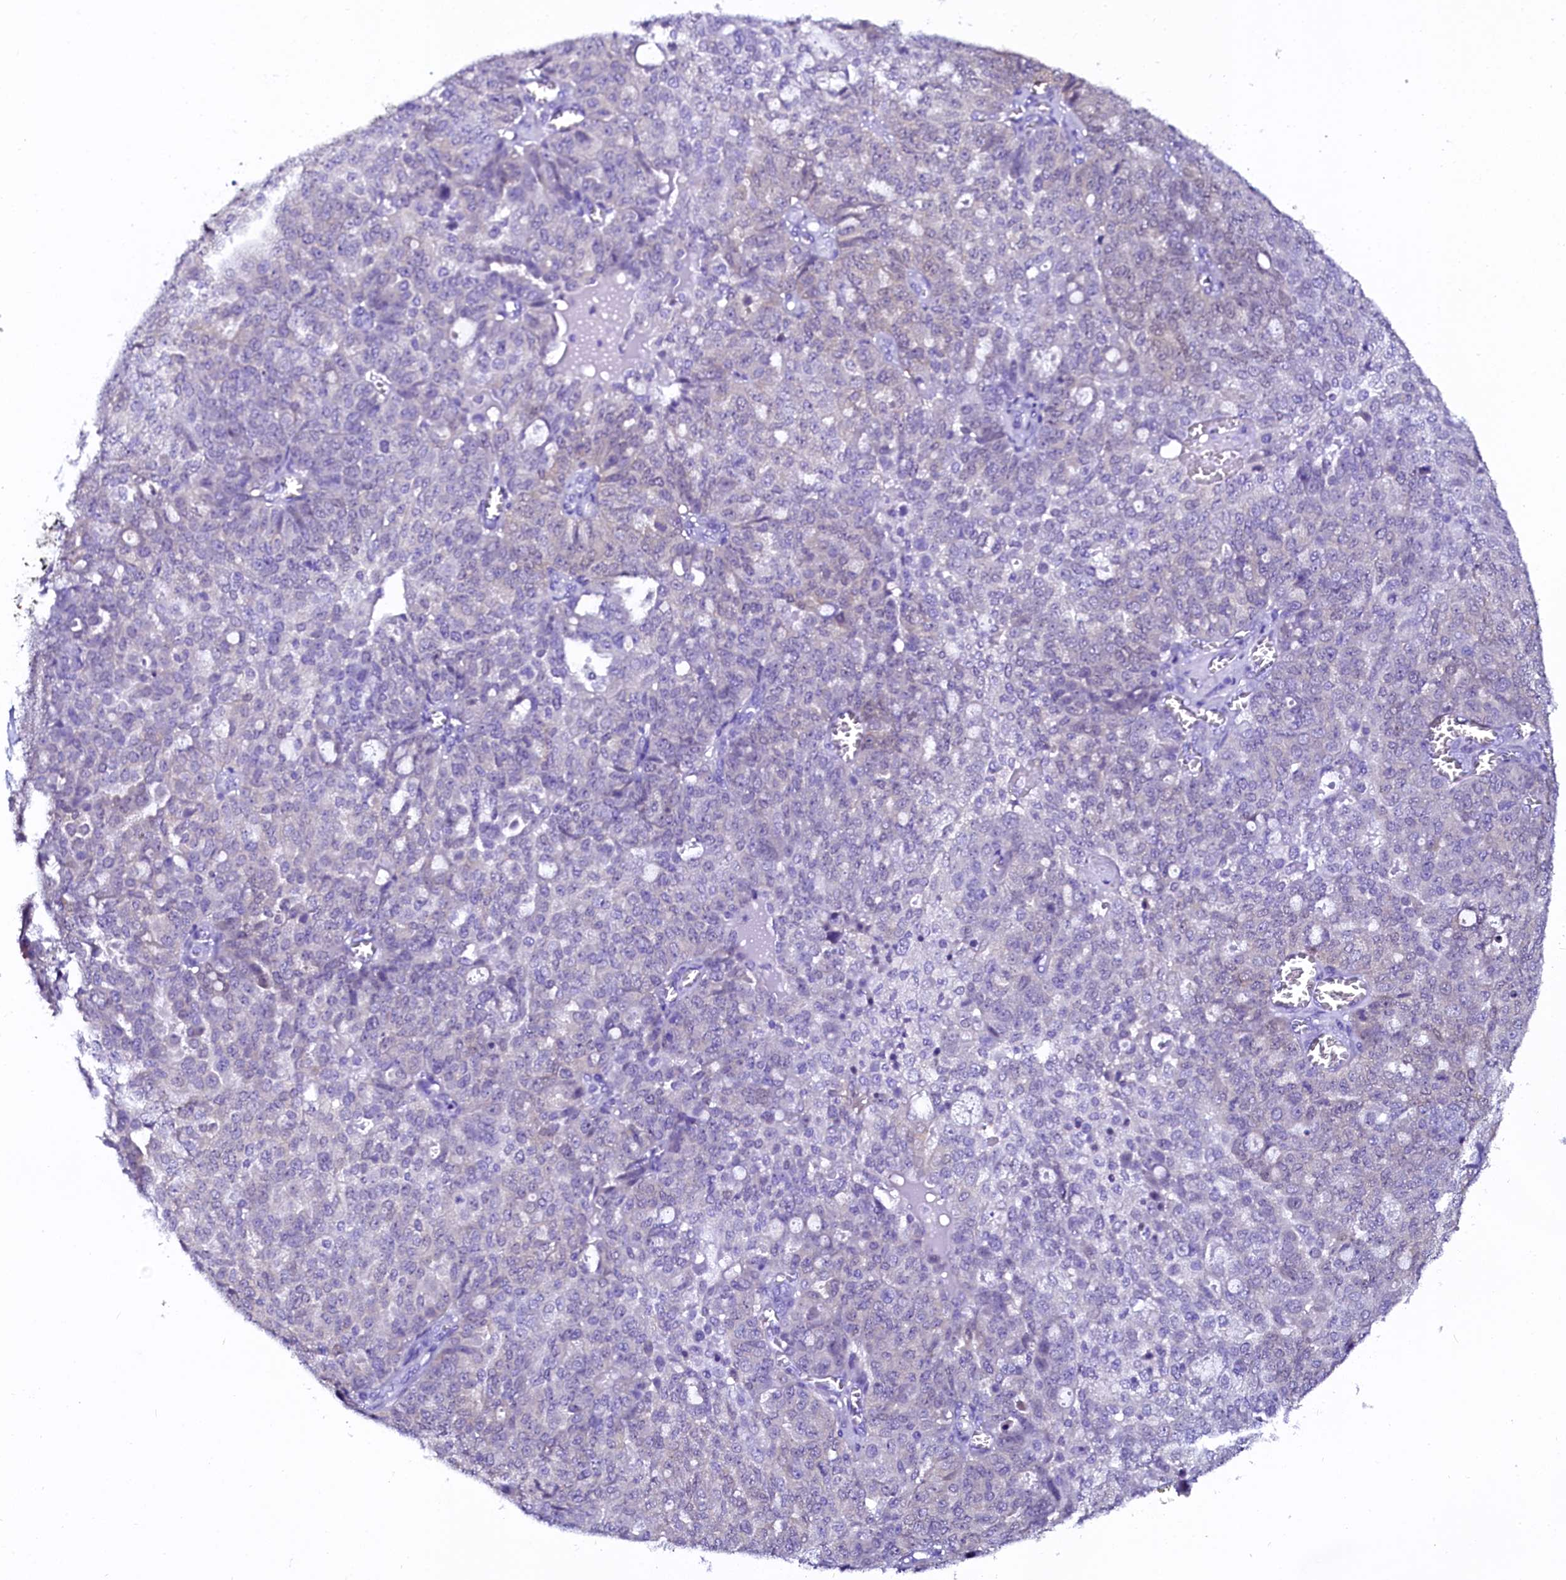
{"staining": {"intensity": "negative", "quantity": "none", "location": "none"}, "tissue": "ovarian cancer", "cell_type": "Tumor cells", "image_type": "cancer", "snomed": [{"axis": "morphology", "description": "Cystadenocarcinoma, serous, NOS"}, {"axis": "topography", "description": "Soft tissue"}, {"axis": "topography", "description": "Ovary"}], "caption": "The image shows no staining of tumor cells in serous cystadenocarcinoma (ovarian).", "gene": "SORD", "patient": {"sex": "female", "age": 57}}